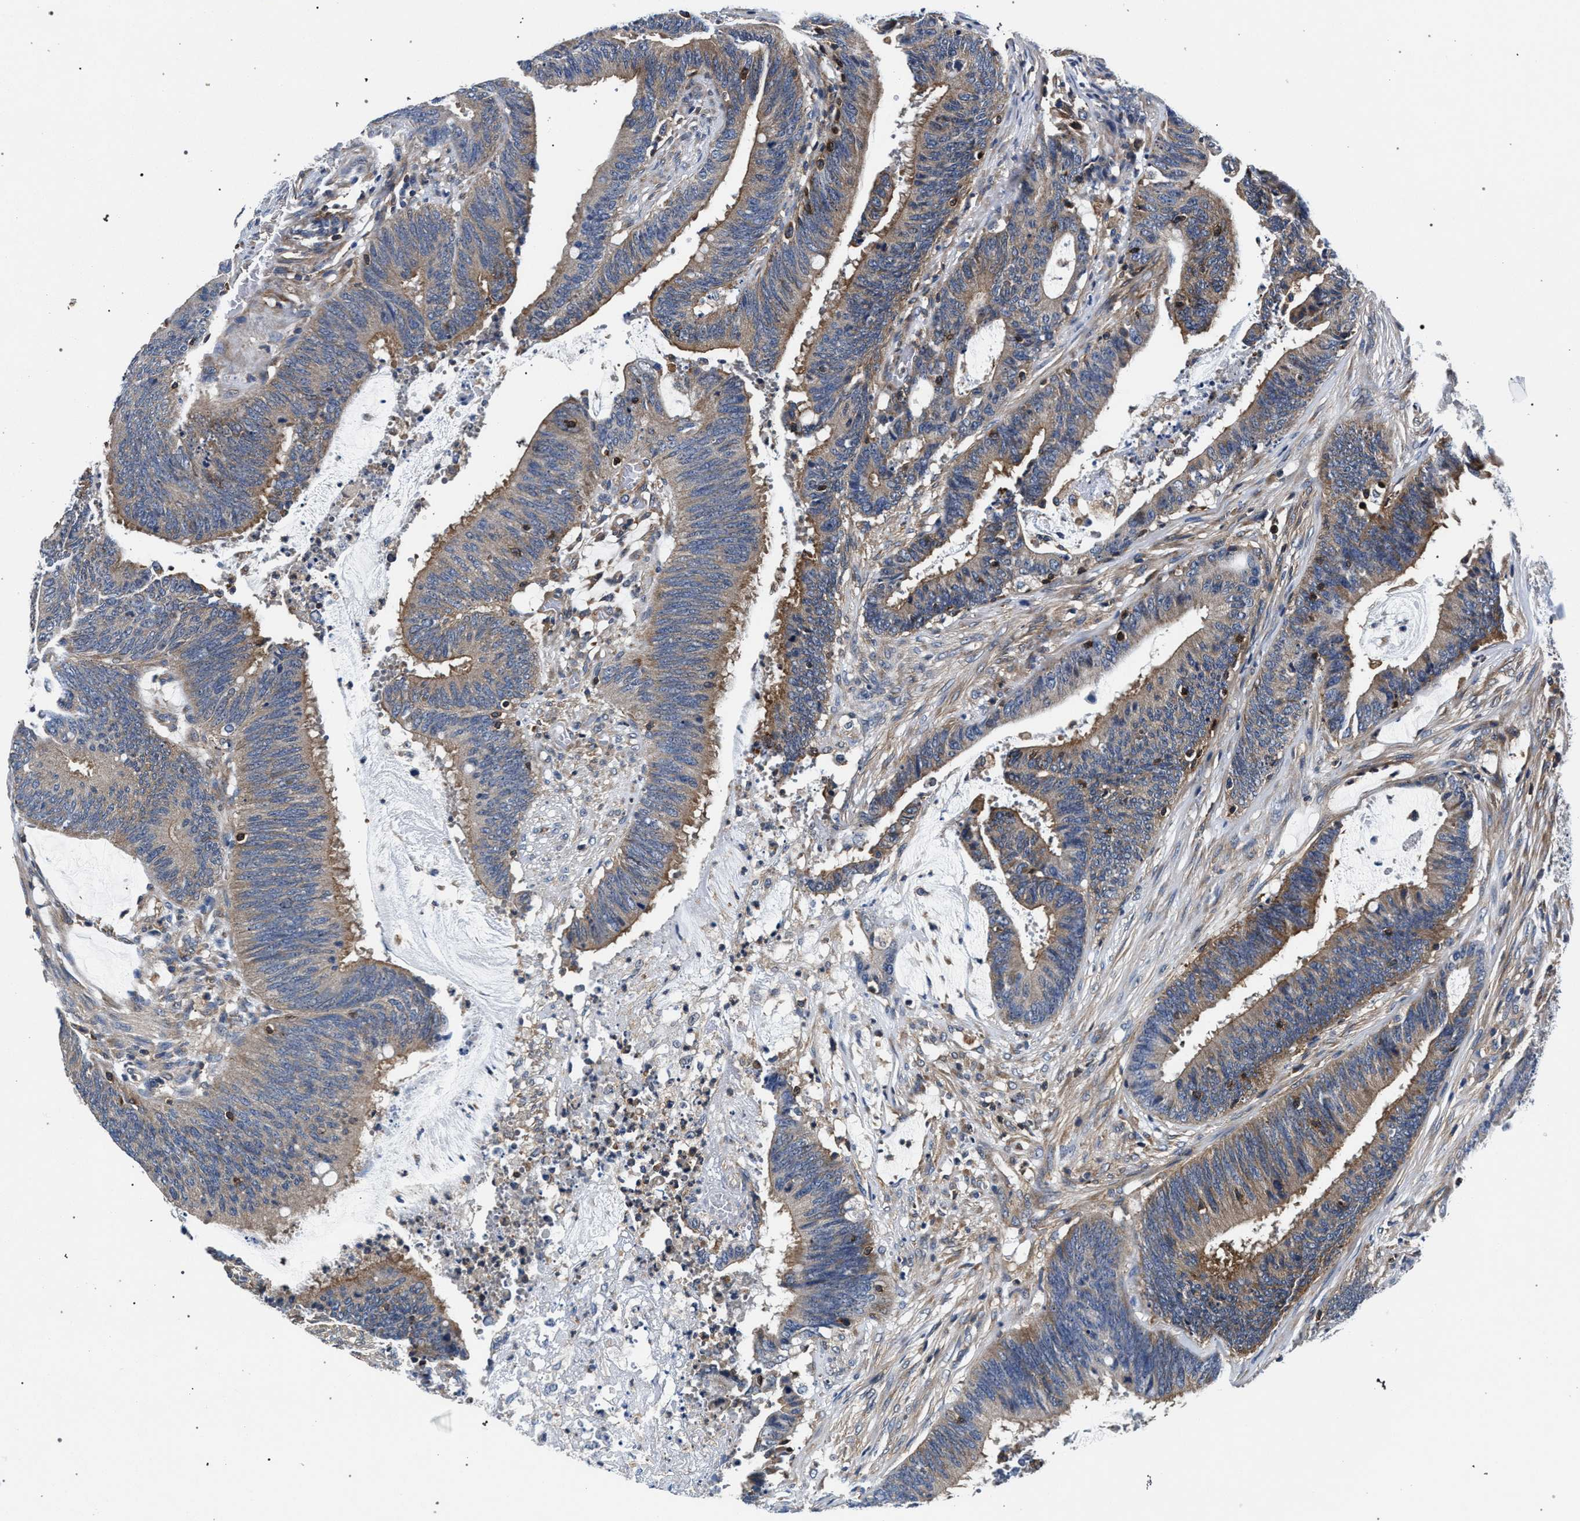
{"staining": {"intensity": "weak", "quantity": ">75%", "location": "cytoplasmic/membranous"}, "tissue": "colorectal cancer", "cell_type": "Tumor cells", "image_type": "cancer", "snomed": [{"axis": "morphology", "description": "Adenocarcinoma, NOS"}, {"axis": "topography", "description": "Rectum"}], "caption": "Immunohistochemistry staining of adenocarcinoma (colorectal), which displays low levels of weak cytoplasmic/membranous expression in approximately >75% of tumor cells indicating weak cytoplasmic/membranous protein positivity. The staining was performed using DAB (3,3'-diaminobenzidine) (brown) for protein detection and nuclei were counterstained in hematoxylin (blue).", "gene": "LASP1", "patient": {"sex": "female", "age": 66}}